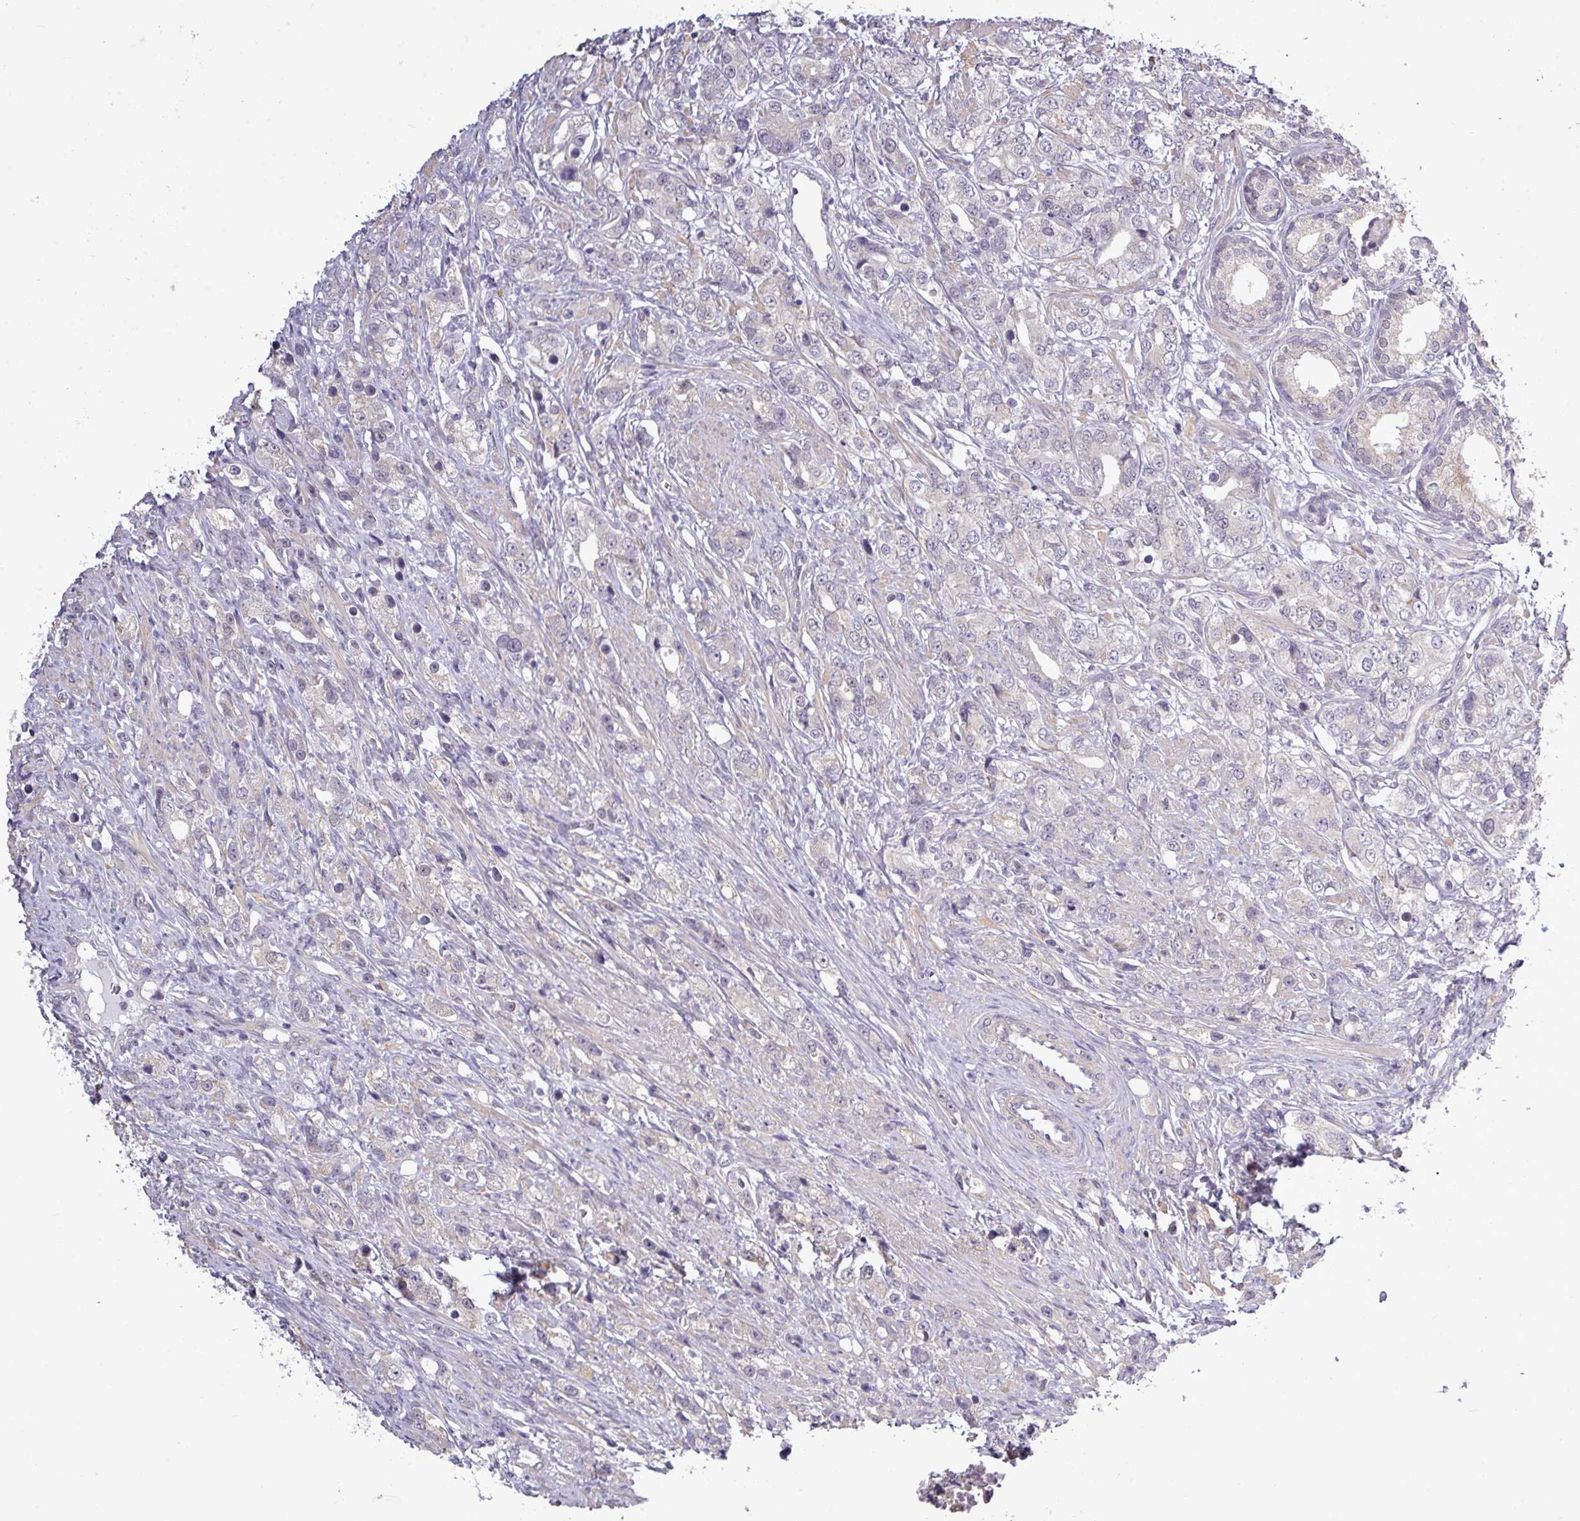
{"staining": {"intensity": "negative", "quantity": "none", "location": "none"}, "tissue": "prostate cancer", "cell_type": "Tumor cells", "image_type": "cancer", "snomed": [{"axis": "morphology", "description": "Adenocarcinoma, High grade"}, {"axis": "topography", "description": "Prostate"}], "caption": "Immunohistochemical staining of prostate cancer displays no significant staining in tumor cells.", "gene": "ZNF217", "patient": {"sex": "male", "age": 63}}